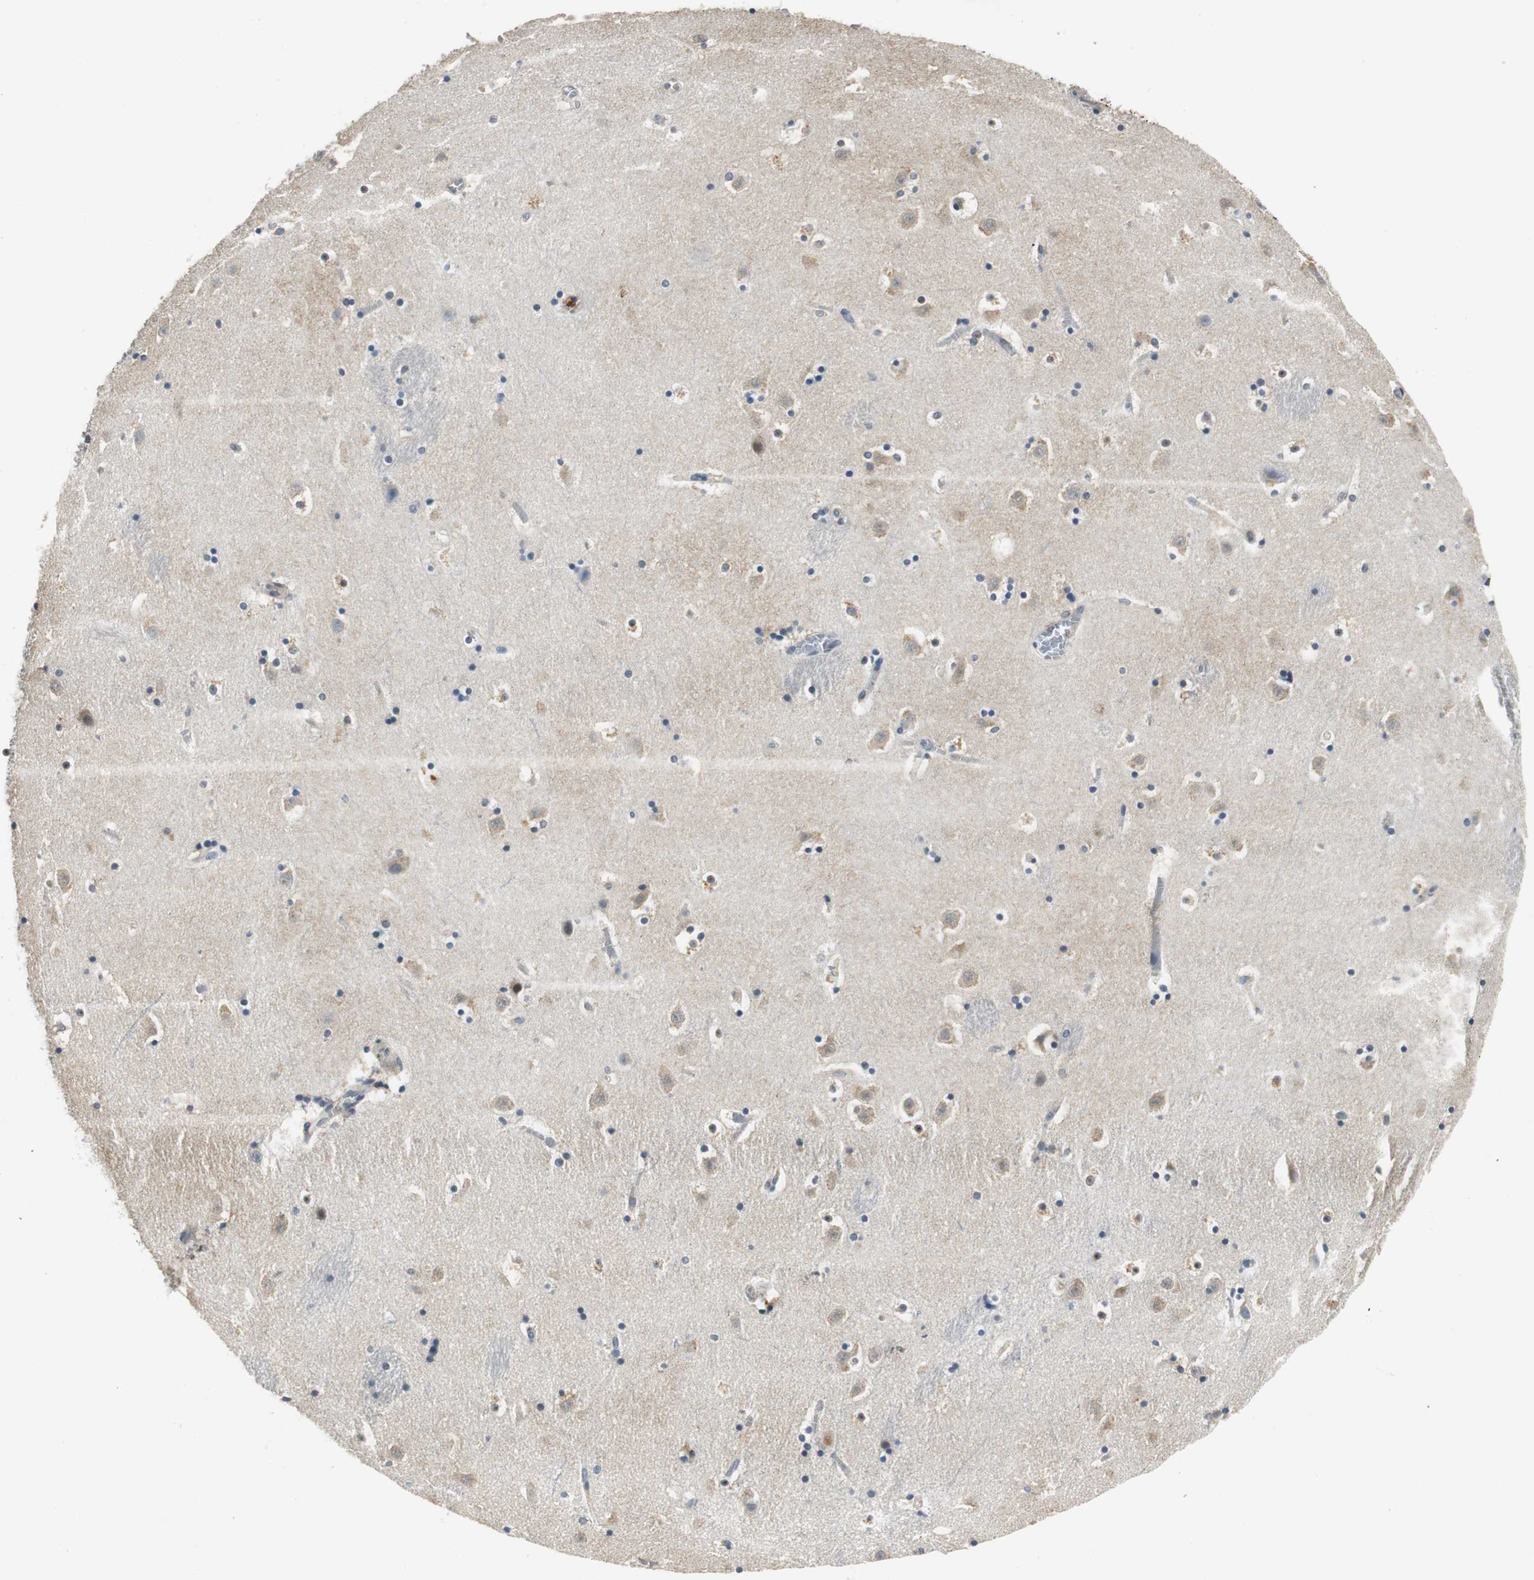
{"staining": {"intensity": "weak", "quantity": "25%-75%", "location": "cytoplasmic/membranous,nuclear"}, "tissue": "caudate", "cell_type": "Glial cells", "image_type": "normal", "snomed": [{"axis": "morphology", "description": "Normal tissue, NOS"}, {"axis": "topography", "description": "Lateral ventricle wall"}], "caption": "Protein expression analysis of unremarkable human caudate reveals weak cytoplasmic/membranous,nuclear positivity in about 25%-75% of glial cells.", "gene": "PSMB4", "patient": {"sex": "male", "age": 45}}